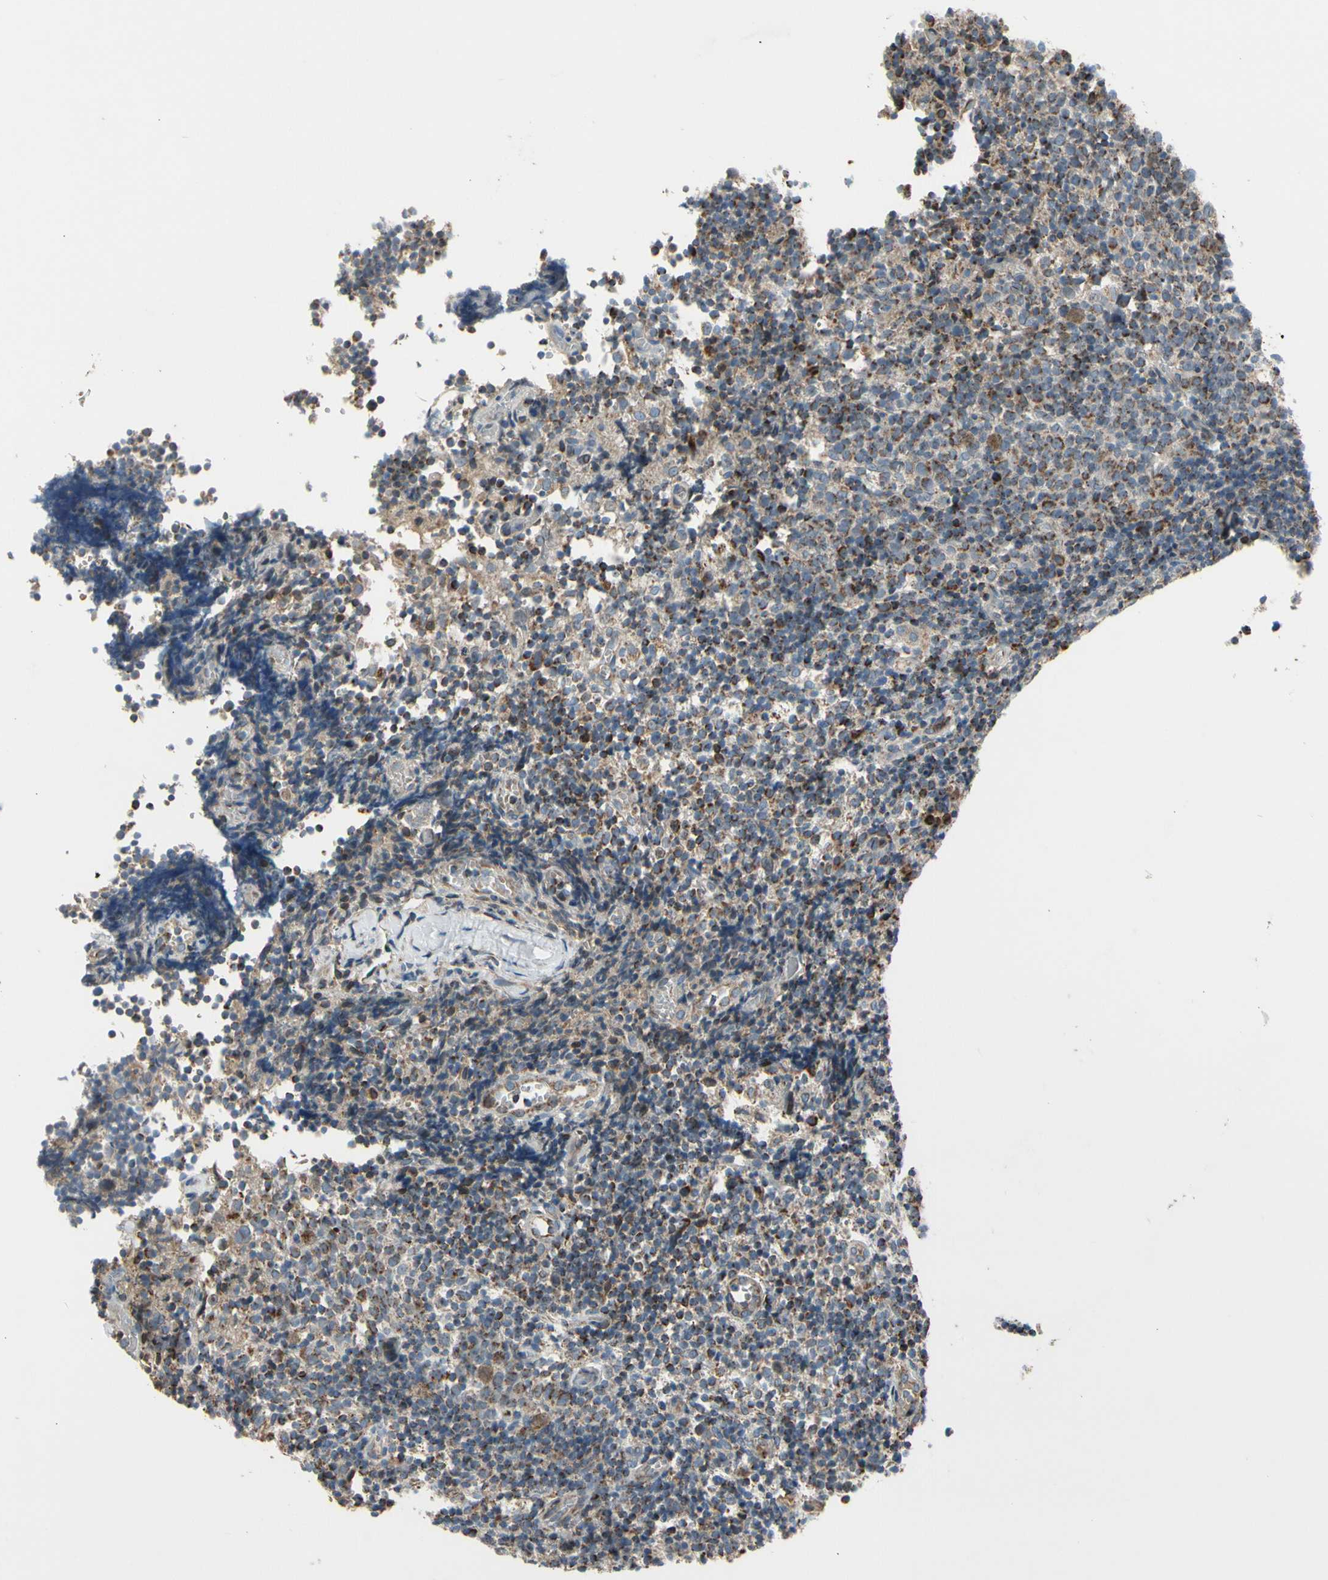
{"staining": {"intensity": "moderate", "quantity": "25%-75%", "location": "cytoplasmic/membranous,nuclear"}, "tissue": "lymph node", "cell_type": "Non-germinal center cells", "image_type": "normal", "snomed": [{"axis": "morphology", "description": "Normal tissue, NOS"}, {"axis": "morphology", "description": "Inflammation, NOS"}, {"axis": "topography", "description": "Lymph node"}], "caption": "Lymph node stained with immunohistochemistry (IHC) demonstrates moderate cytoplasmic/membranous,nuclear staining in approximately 25%-75% of non-germinal center cells.", "gene": "NPHP3", "patient": {"sex": "male", "age": 55}}